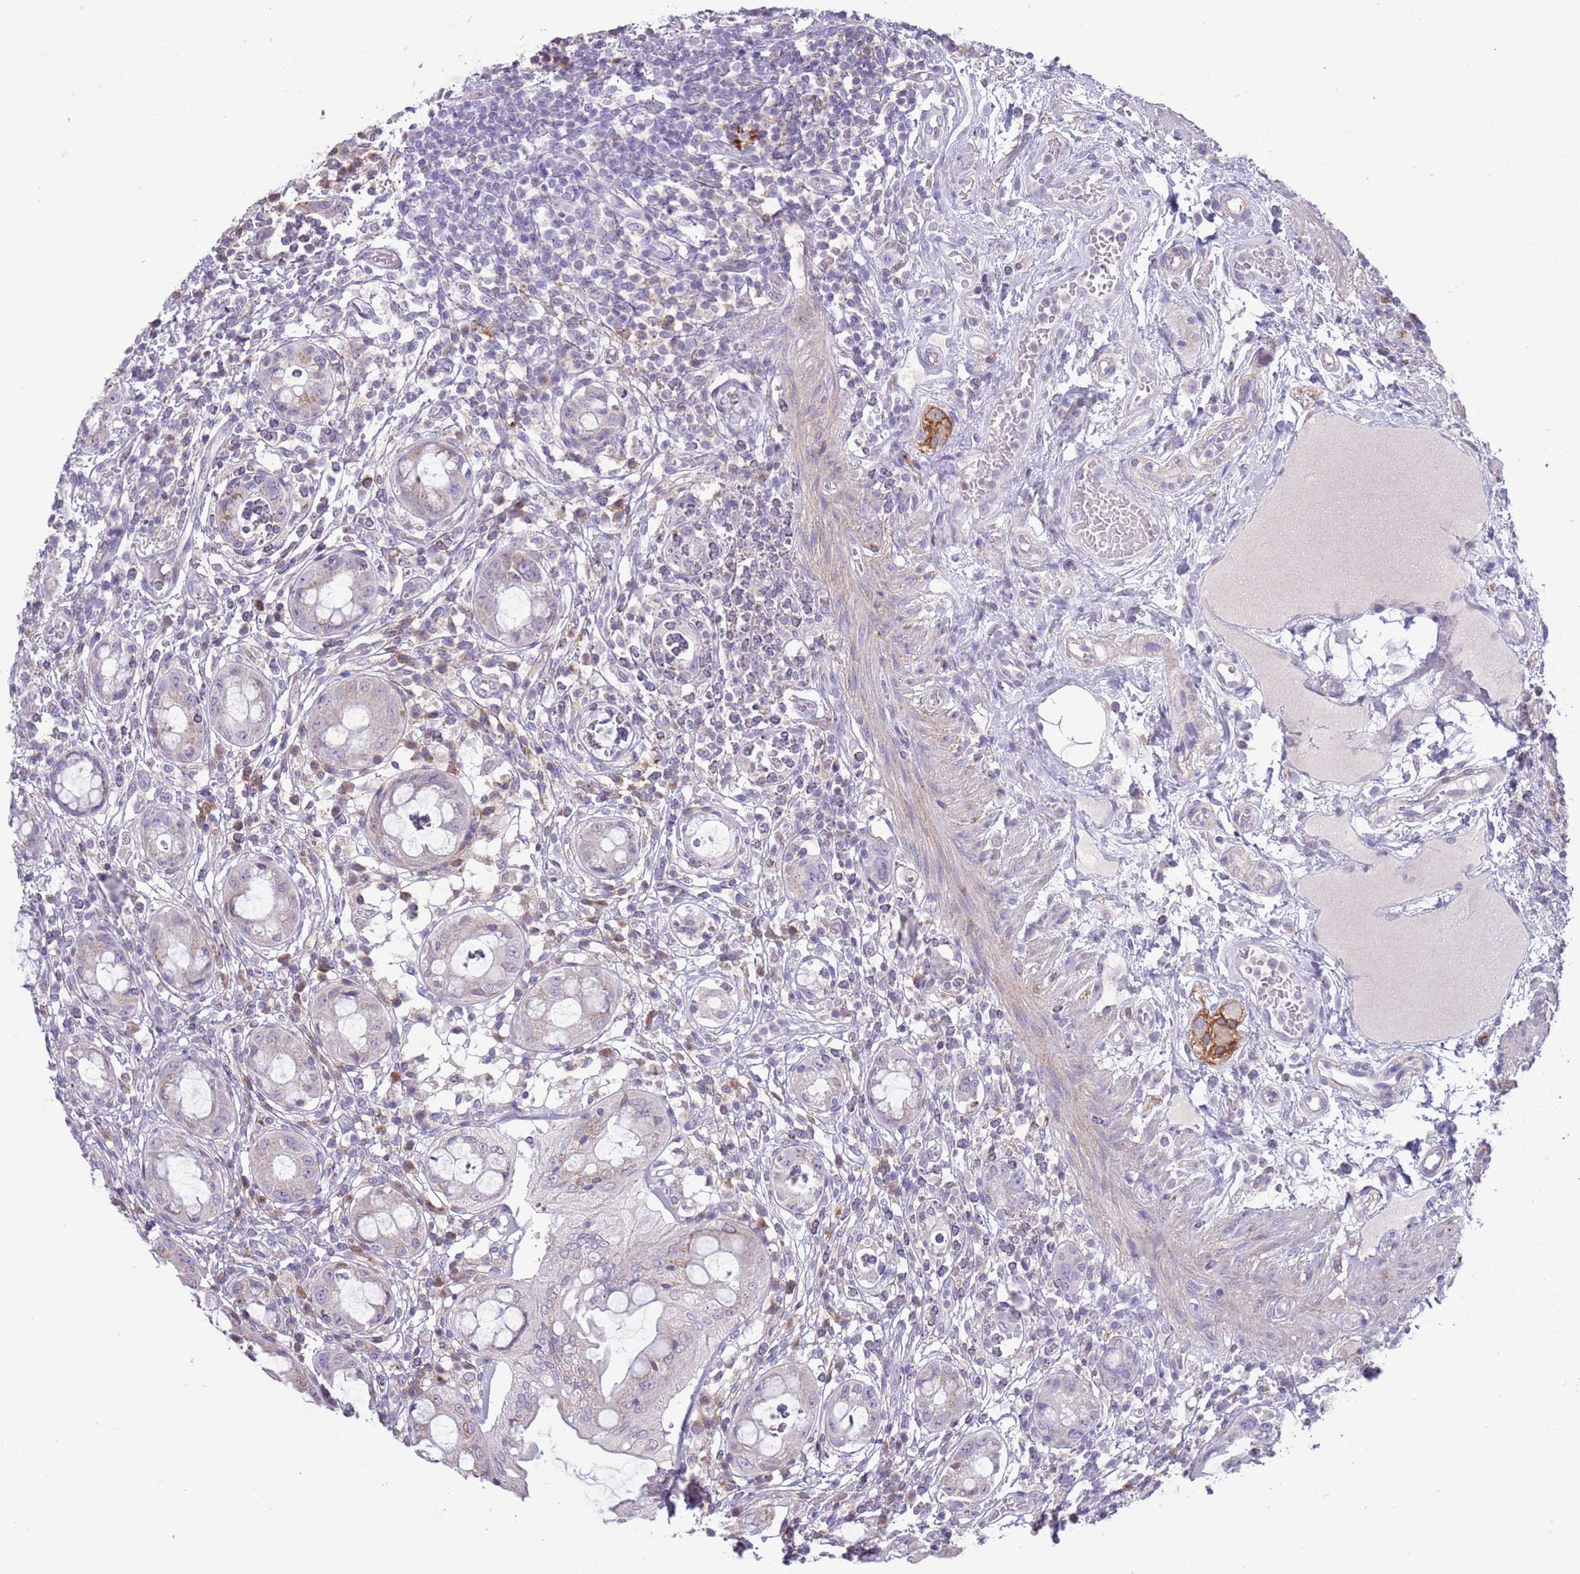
{"staining": {"intensity": "moderate", "quantity": "<25%", "location": "cytoplasmic/membranous"}, "tissue": "rectum", "cell_type": "Glandular cells", "image_type": "normal", "snomed": [{"axis": "morphology", "description": "Normal tissue, NOS"}, {"axis": "topography", "description": "Rectum"}], "caption": "The immunohistochemical stain labels moderate cytoplasmic/membranous expression in glandular cells of normal rectum.", "gene": "ACSBG1", "patient": {"sex": "female", "age": 57}}